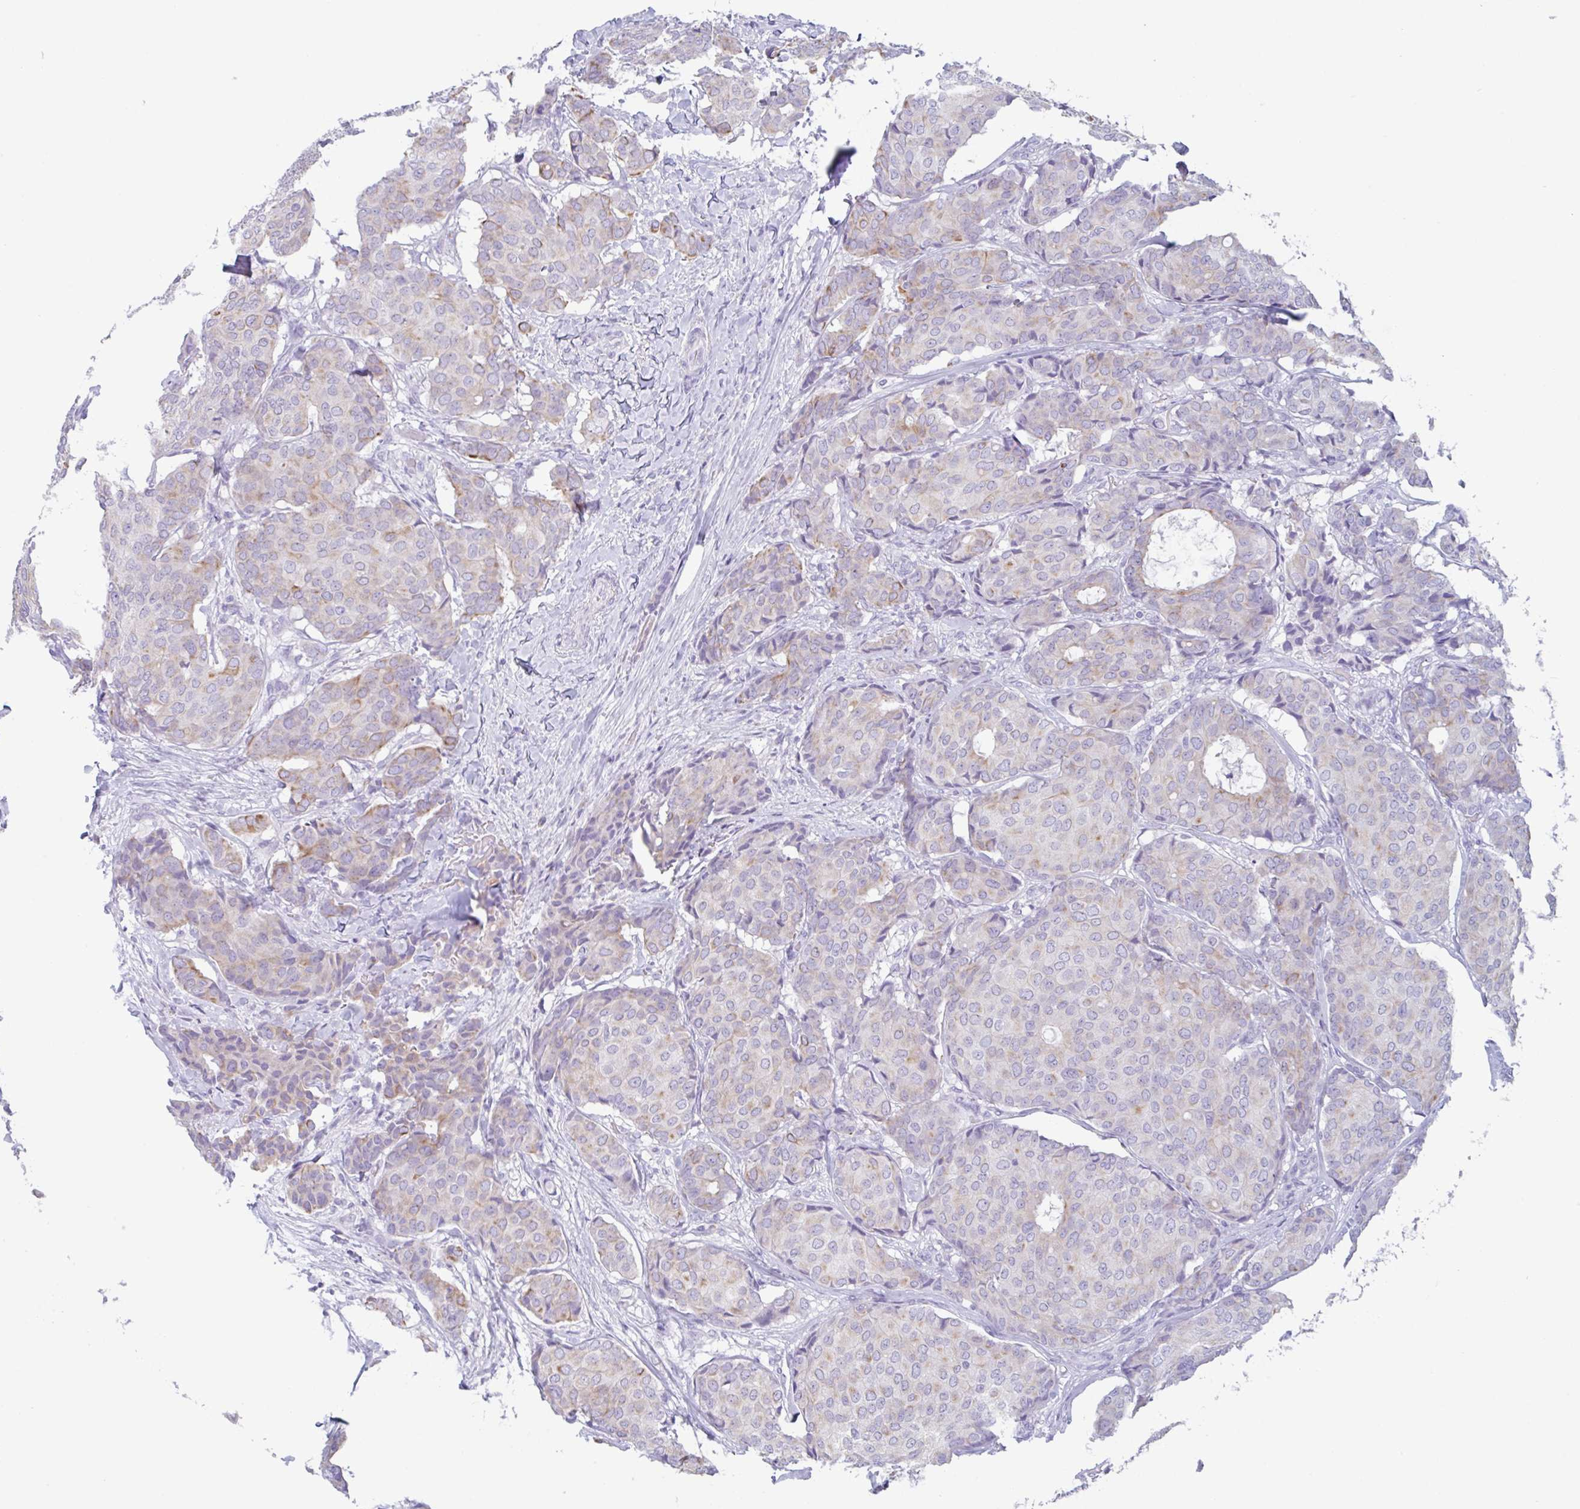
{"staining": {"intensity": "weak", "quantity": "25%-75%", "location": "cytoplasmic/membranous"}, "tissue": "breast cancer", "cell_type": "Tumor cells", "image_type": "cancer", "snomed": [{"axis": "morphology", "description": "Duct carcinoma"}, {"axis": "topography", "description": "Breast"}], "caption": "Immunohistochemical staining of human intraductal carcinoma (breast) reveals low levels of weak cytoplasmic/membranous protein staining in about 25%-75% of tumor cells. Using DAB (3,3'-diaminobenzidine) (brown) and hematoxylin (blue) stains, captured at high magnification using brightfield microscopy.", "gene": "DTWD2", "patient": {"sex": "female", "age": 75}}